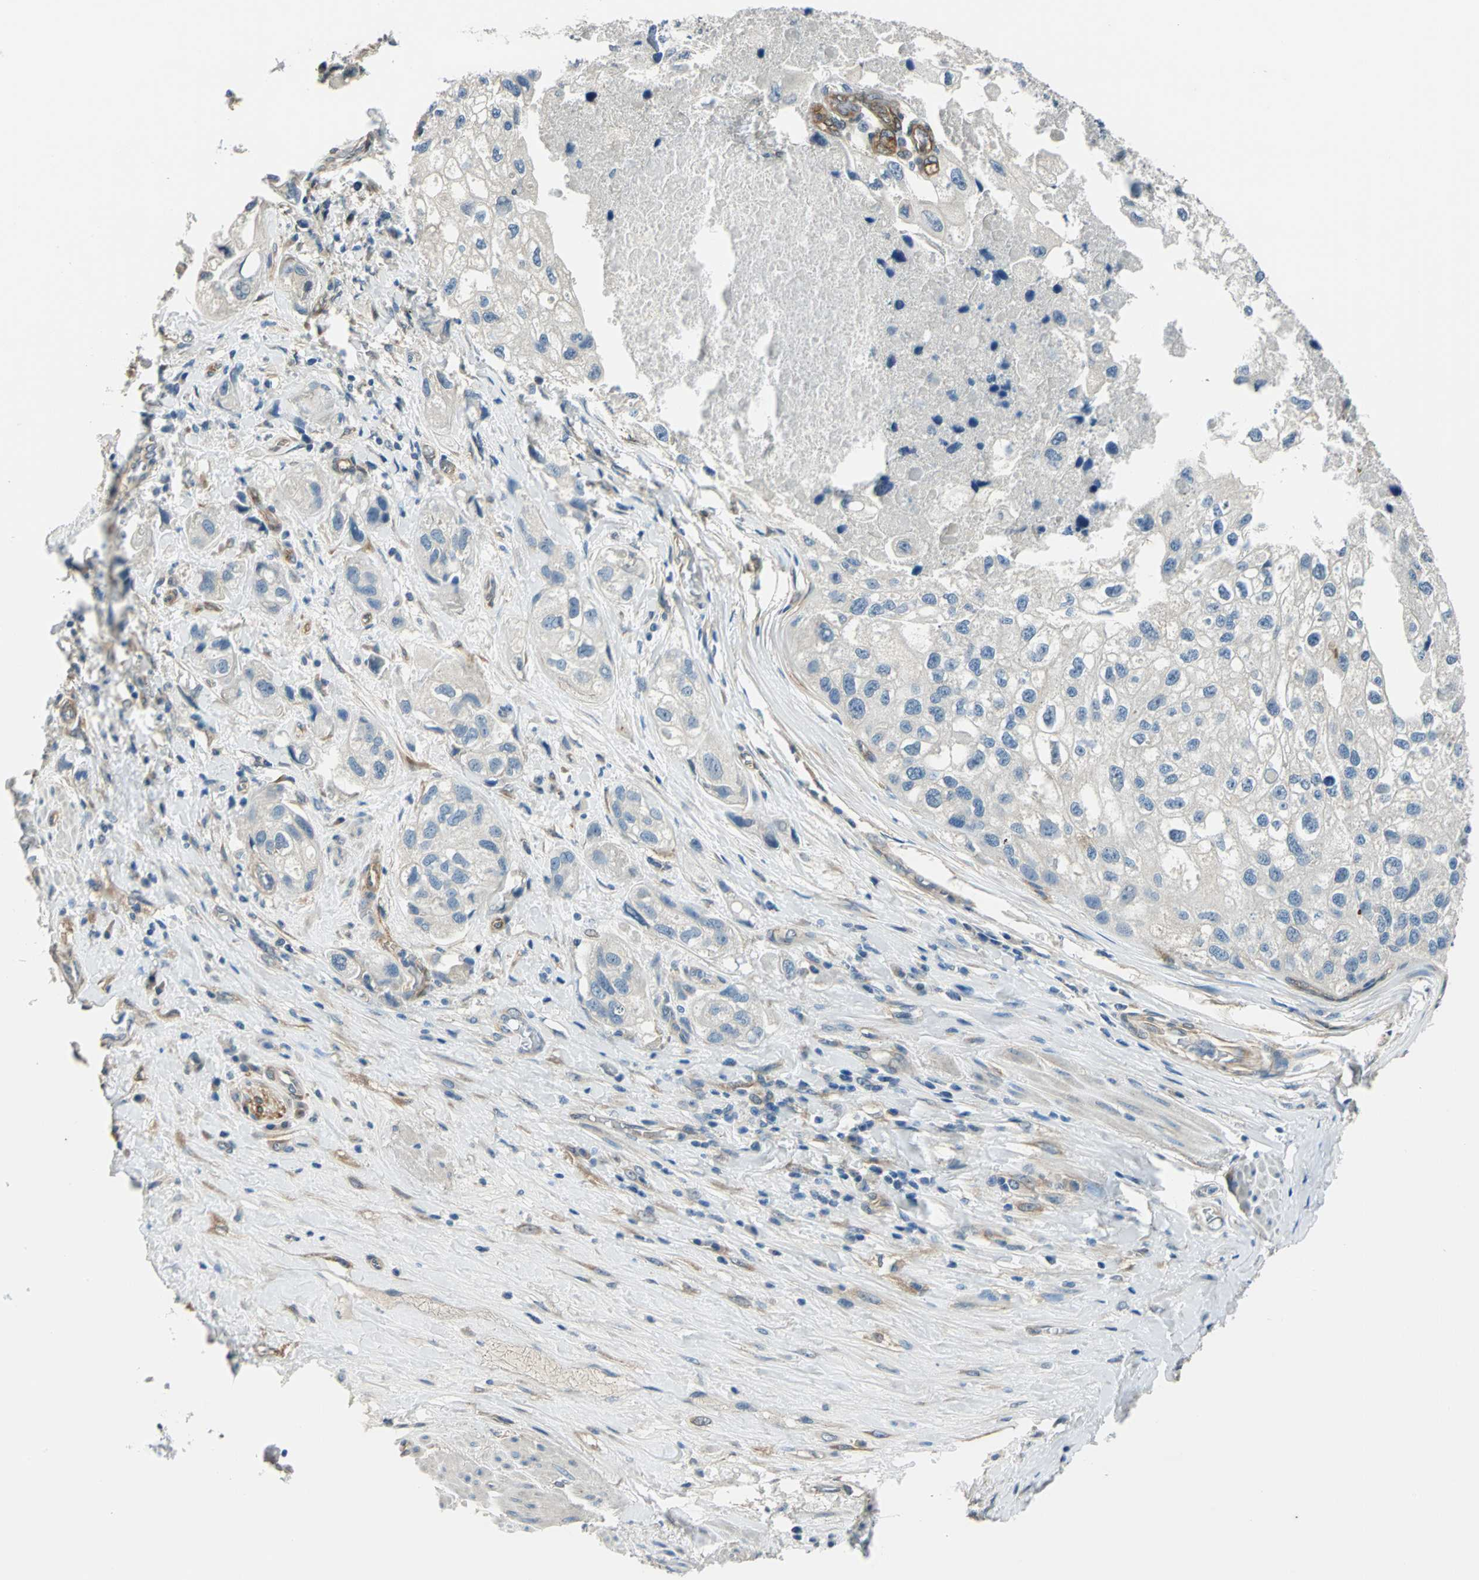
{"staining": {"intensity": "negative", "quantity": "none", "location": "none"}, "tissue": "urothelial cancer", "cell_type": "Tumor cells", "image_type": "cancer", "snomed": [{"axis": "morphology", "description": "Urothelial carcinoma, High grade"}, {"axis": "topography", "description": "Urinary bladder"}], "caption": "A high-resolution histopathology image shows IHC staining of high-grade urothelial carcinoma, which displays no significant expression in tumor cells.", "gene": "CDC42EP1", "patient": {"sex": "female", "age": 64}}